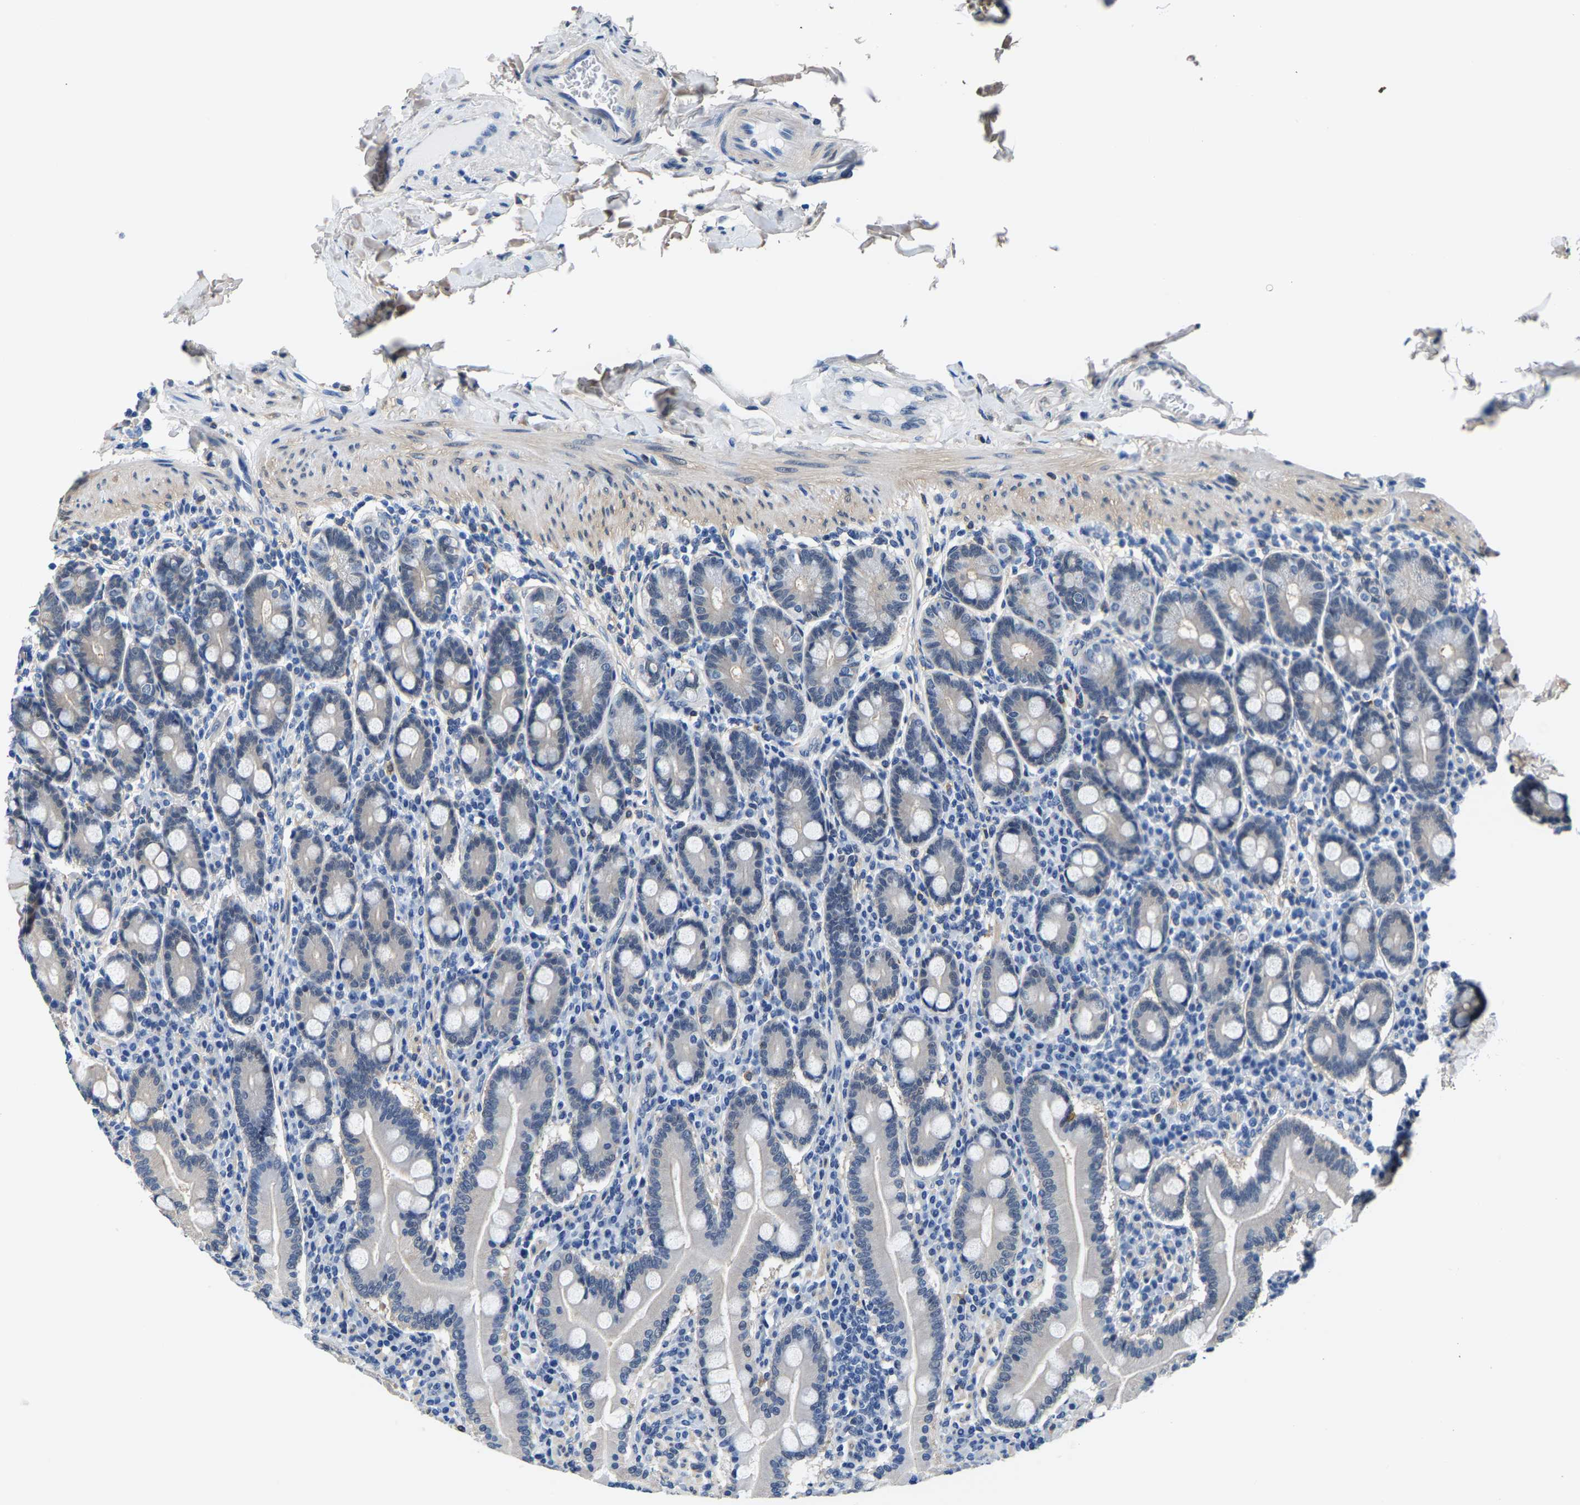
{"staining": {"intensity": "negative", "quantity": "none", "location": "none"}, "tissue": "duodenum", "cell_type": "Glandular cells", "image_type": "normal", "snomed": [{"axis": "morphology", "description": "Normal tissue, NOS"}, {"axis": "topography", "description": "Duodenum"}], "caption": "High magnification brightfield microscopy of benign duodenum stained with DAB (3,3'-diaminobenzidine) (brown) and counterstained with hematoxylin (blue): glandular cells show no significant expression. Brightfield microscopy of IHC stained with DAB (3,3'-diaminobenzidine) (brown) and hematoxylin (blue), captured at high magnification.", "gene": "SSH3", "patient": {"sex": "male", "age": 50}}